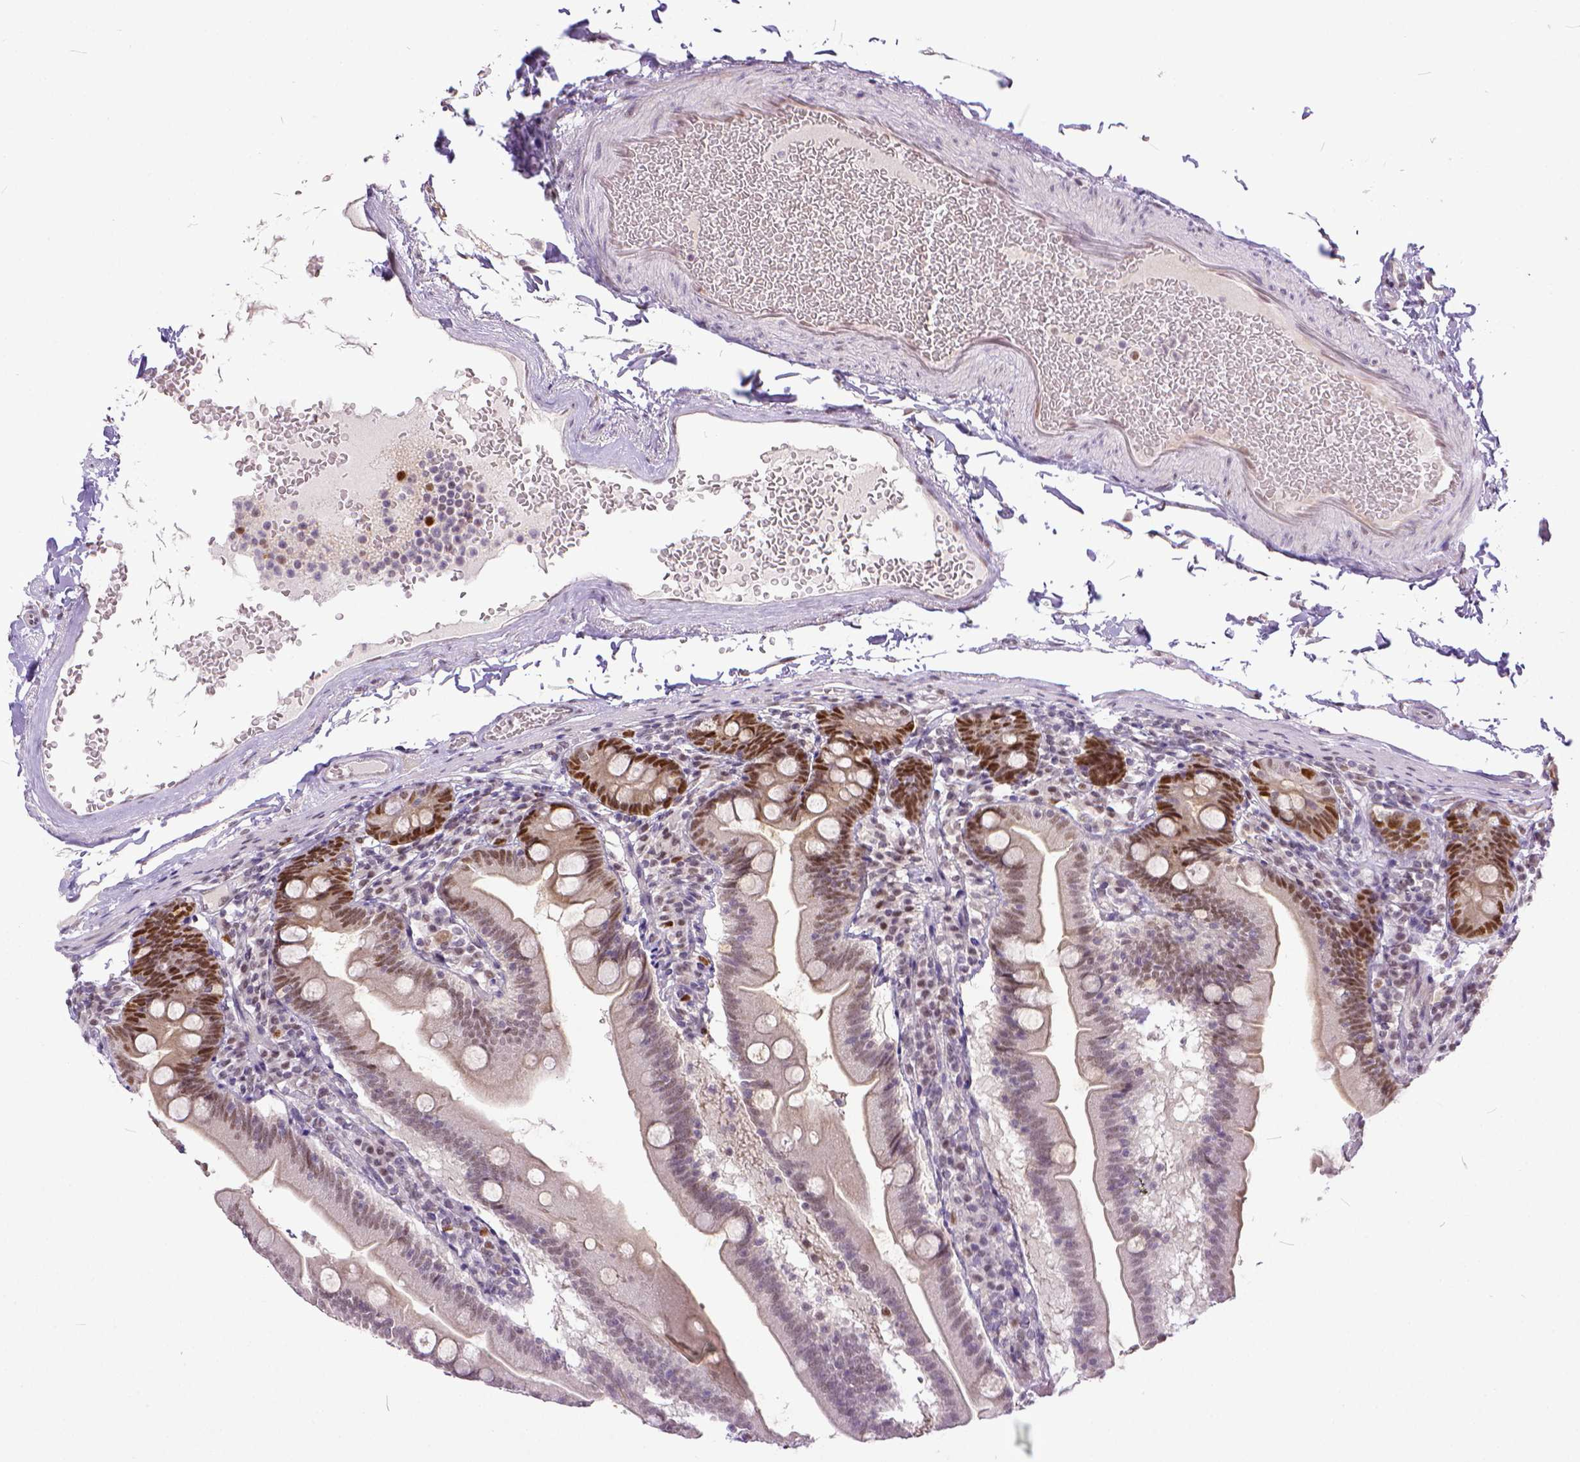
{"staining": {"intensity": "moderate", "quantity": "25%-75%", "location": "nuclear"}, "tissue": "duodenum", "cell_type": "Glandular cells", "image_type": "normal", "snomed": [{"axis": "morphology", "description": "Normal tissue, NOS"}, {"axis": "topography", "description": "Duodenum"}], "caption": "High-magnification brightfield microscopy of benign duodenum stained with DAB (3,3'-diaminobenzidine) (brown) and counterstained with hematoxylin (blue). glandular cells exhibit moderate nuclear positivity is seen in about25%-75% of cells.", "gene": "ERCC1", "patient": {"sex": "female", "age": 67}}